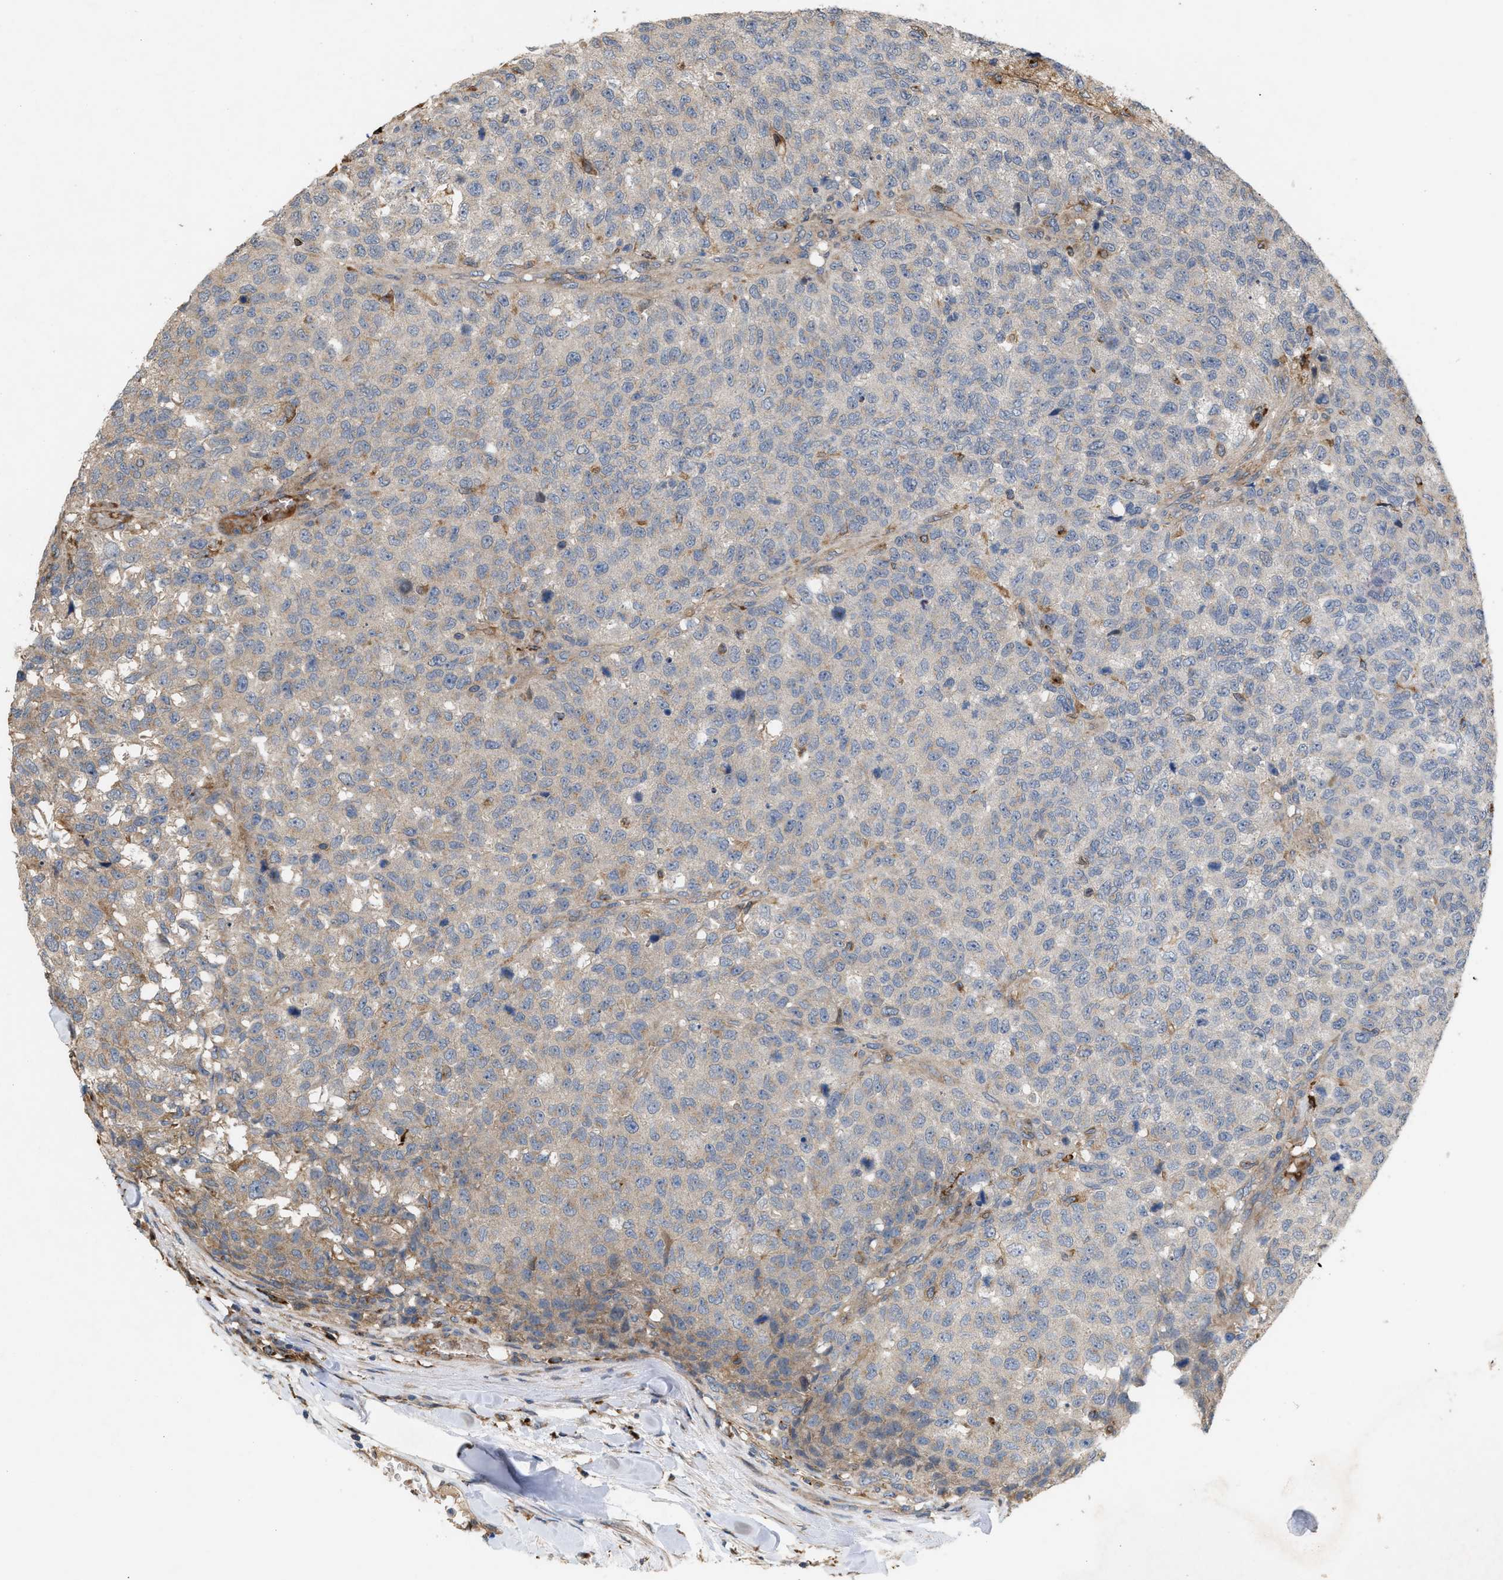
{"staining": {"intensity": "negative", "quantity": "none", "location": "none"}, "tissue": "testis cancer", "cell_type": "Tumor cells", "image_type": "cancer", "snomed": [{"axis": "morphology", "description": "Seminoma, NOS"}, {"axis": "topography", "description": "Testis"}], "caption": "A high-resolution micrograph shows immunohistochemistry (IHC) staining of testis cancer, which exhibits no significant staining in tumor cells. (DAB (3,3'-diaminobenzidine) immunohistochemistry (IHC), high magnification).", "gene": "GCC1", "patient": {"sex": "male", "age": 59}}